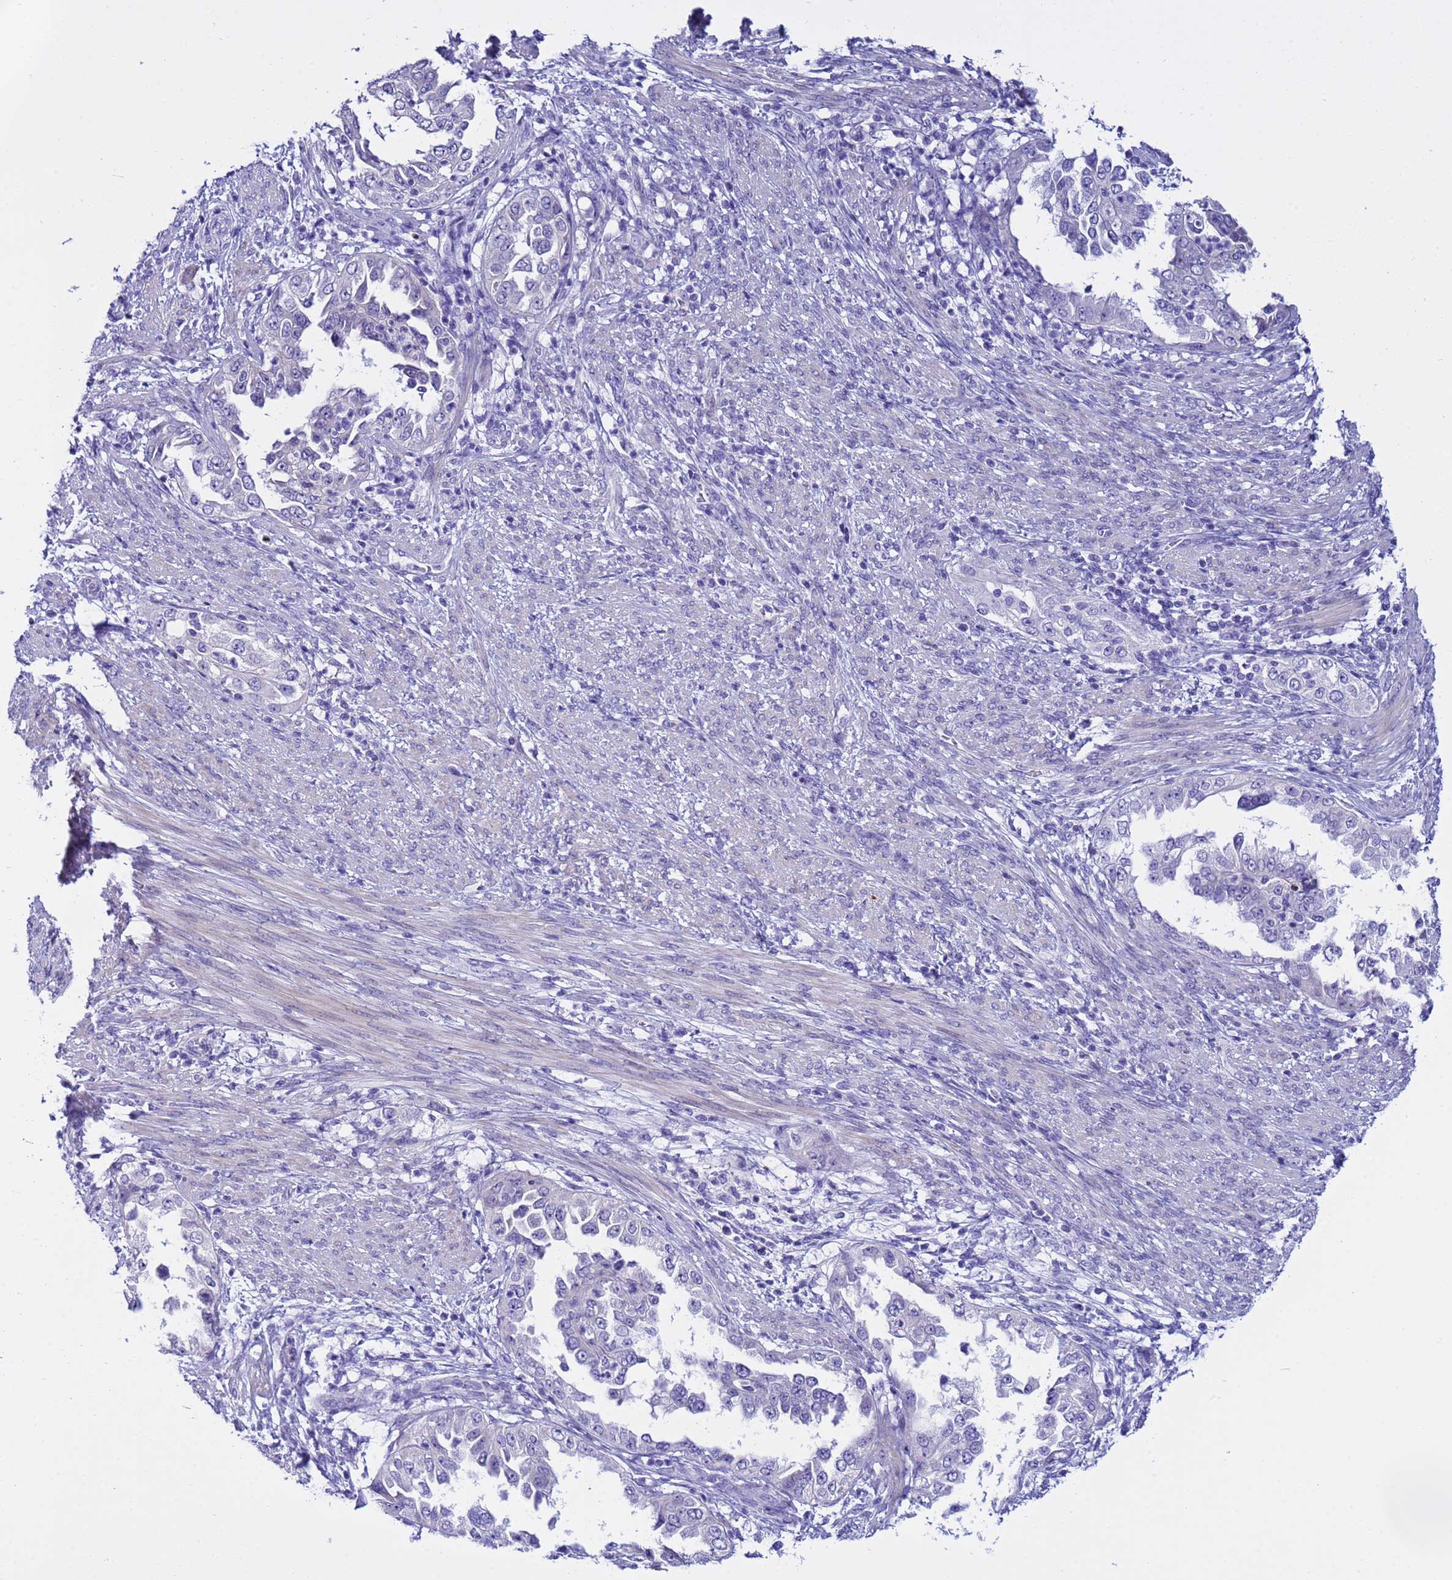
{"staining": {"intensity": "negative", "quantity": "none", "location": "none"}, "tissue": "endometrial cancer", "cell_type": "Tumor cells", "image_type": "cancer", "snomed": [{"axis": "morphology", "description": "Adenocarcinoma, NOS"}, {"axis": "topography", "description": "Endometrium"}], "caption": "DAB immunohistochemical staining of endometrial cancer reveals no significant expression in tumor cells.", "gene": "IGSF11", "patient": {"sex": "female", "age": 85}}